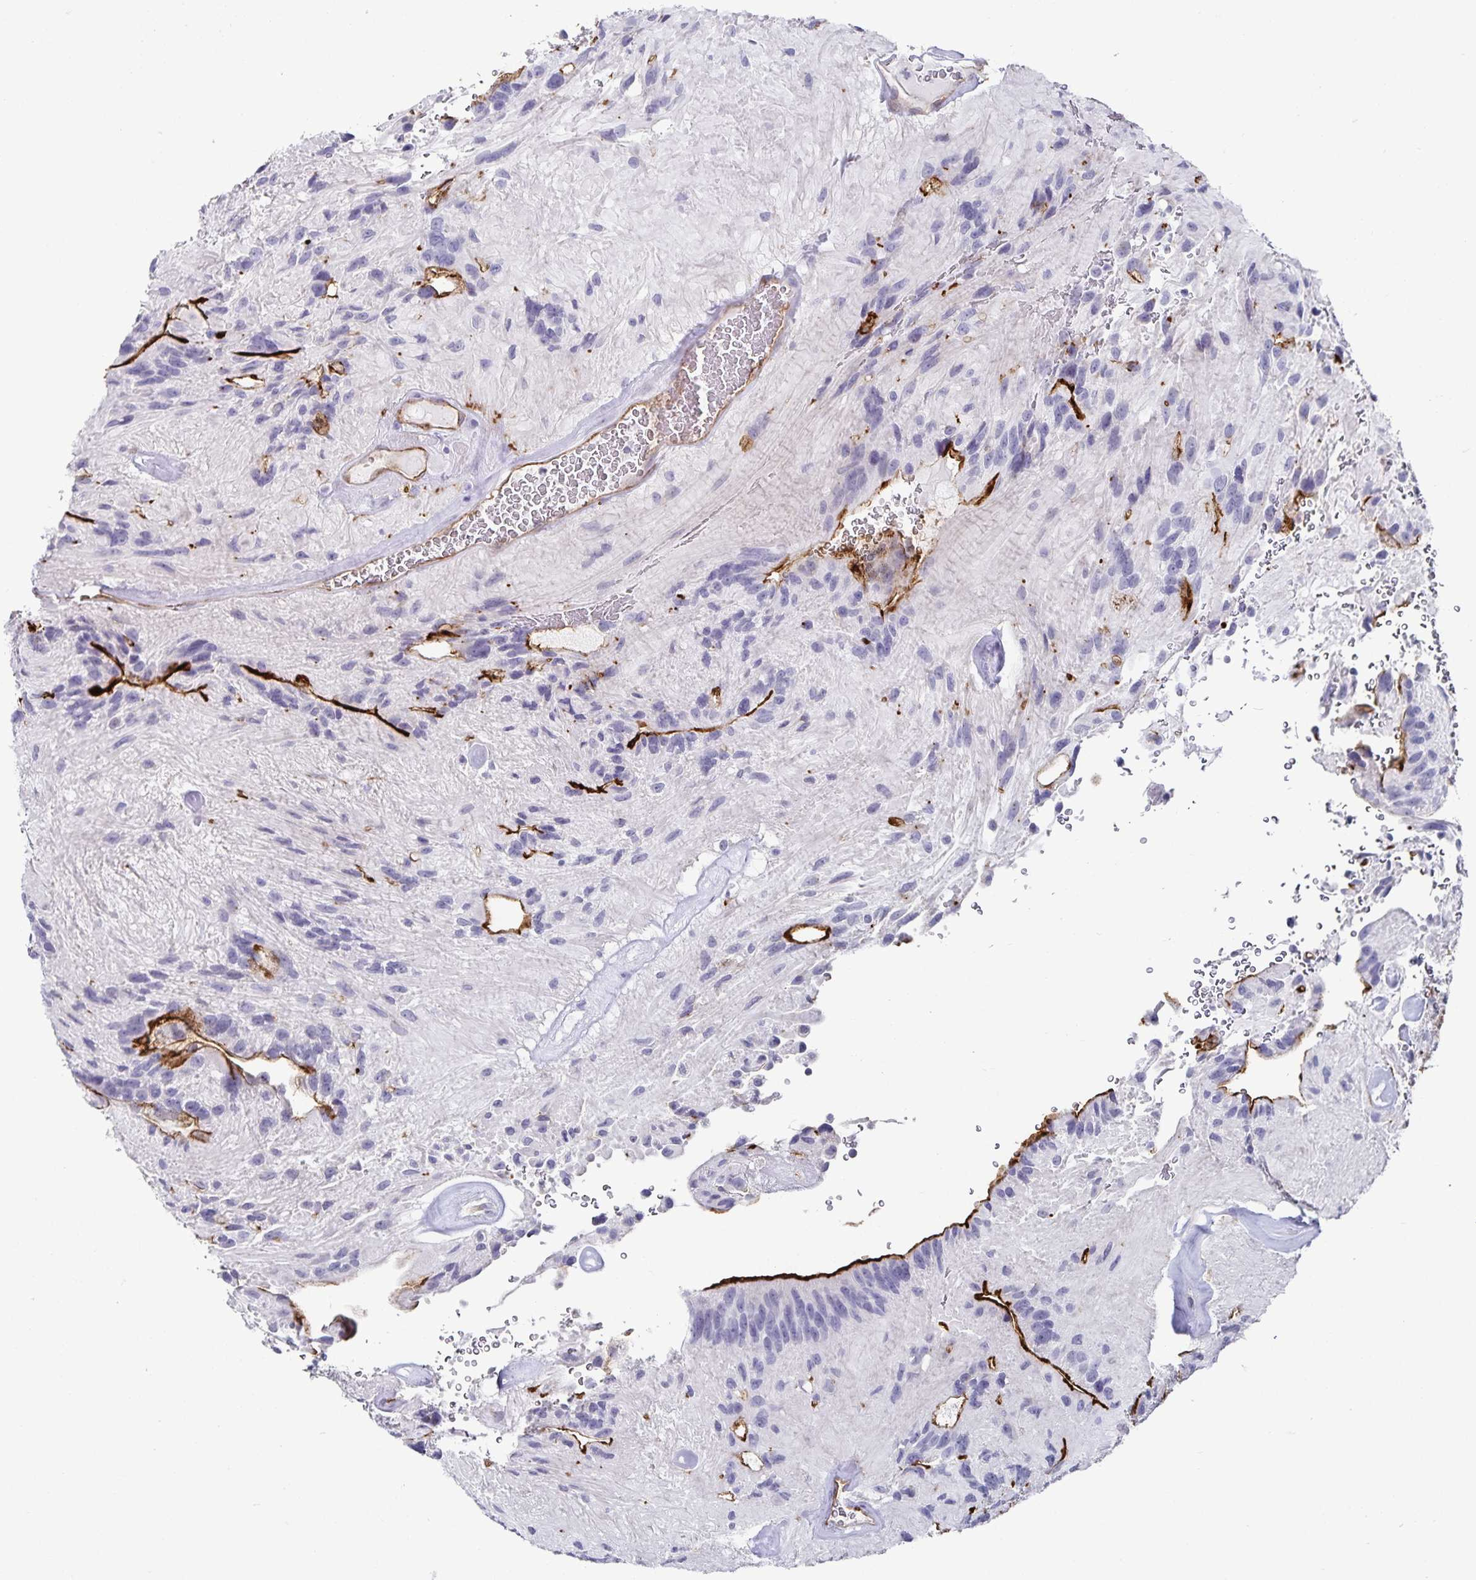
{"staining": {"intensity": "negative", "quantity": "none", "location": "none"}, "tissue": "glioma", "cell_type": "Tumor cells", "image_type": "cancer", "snomed": [{"axis": "morphology", "description": "Glioma, malignant, Low grade"}, {"axis": "topography", "description": "Brain"}], "caption": "Immunohistochemistry micrograph of malignant low-grade glioma stained for a protein (brown), which exhibits no expression in tumor cells.", "gene": "PODXL", "patient": {"sex": "male", "age": 31}}